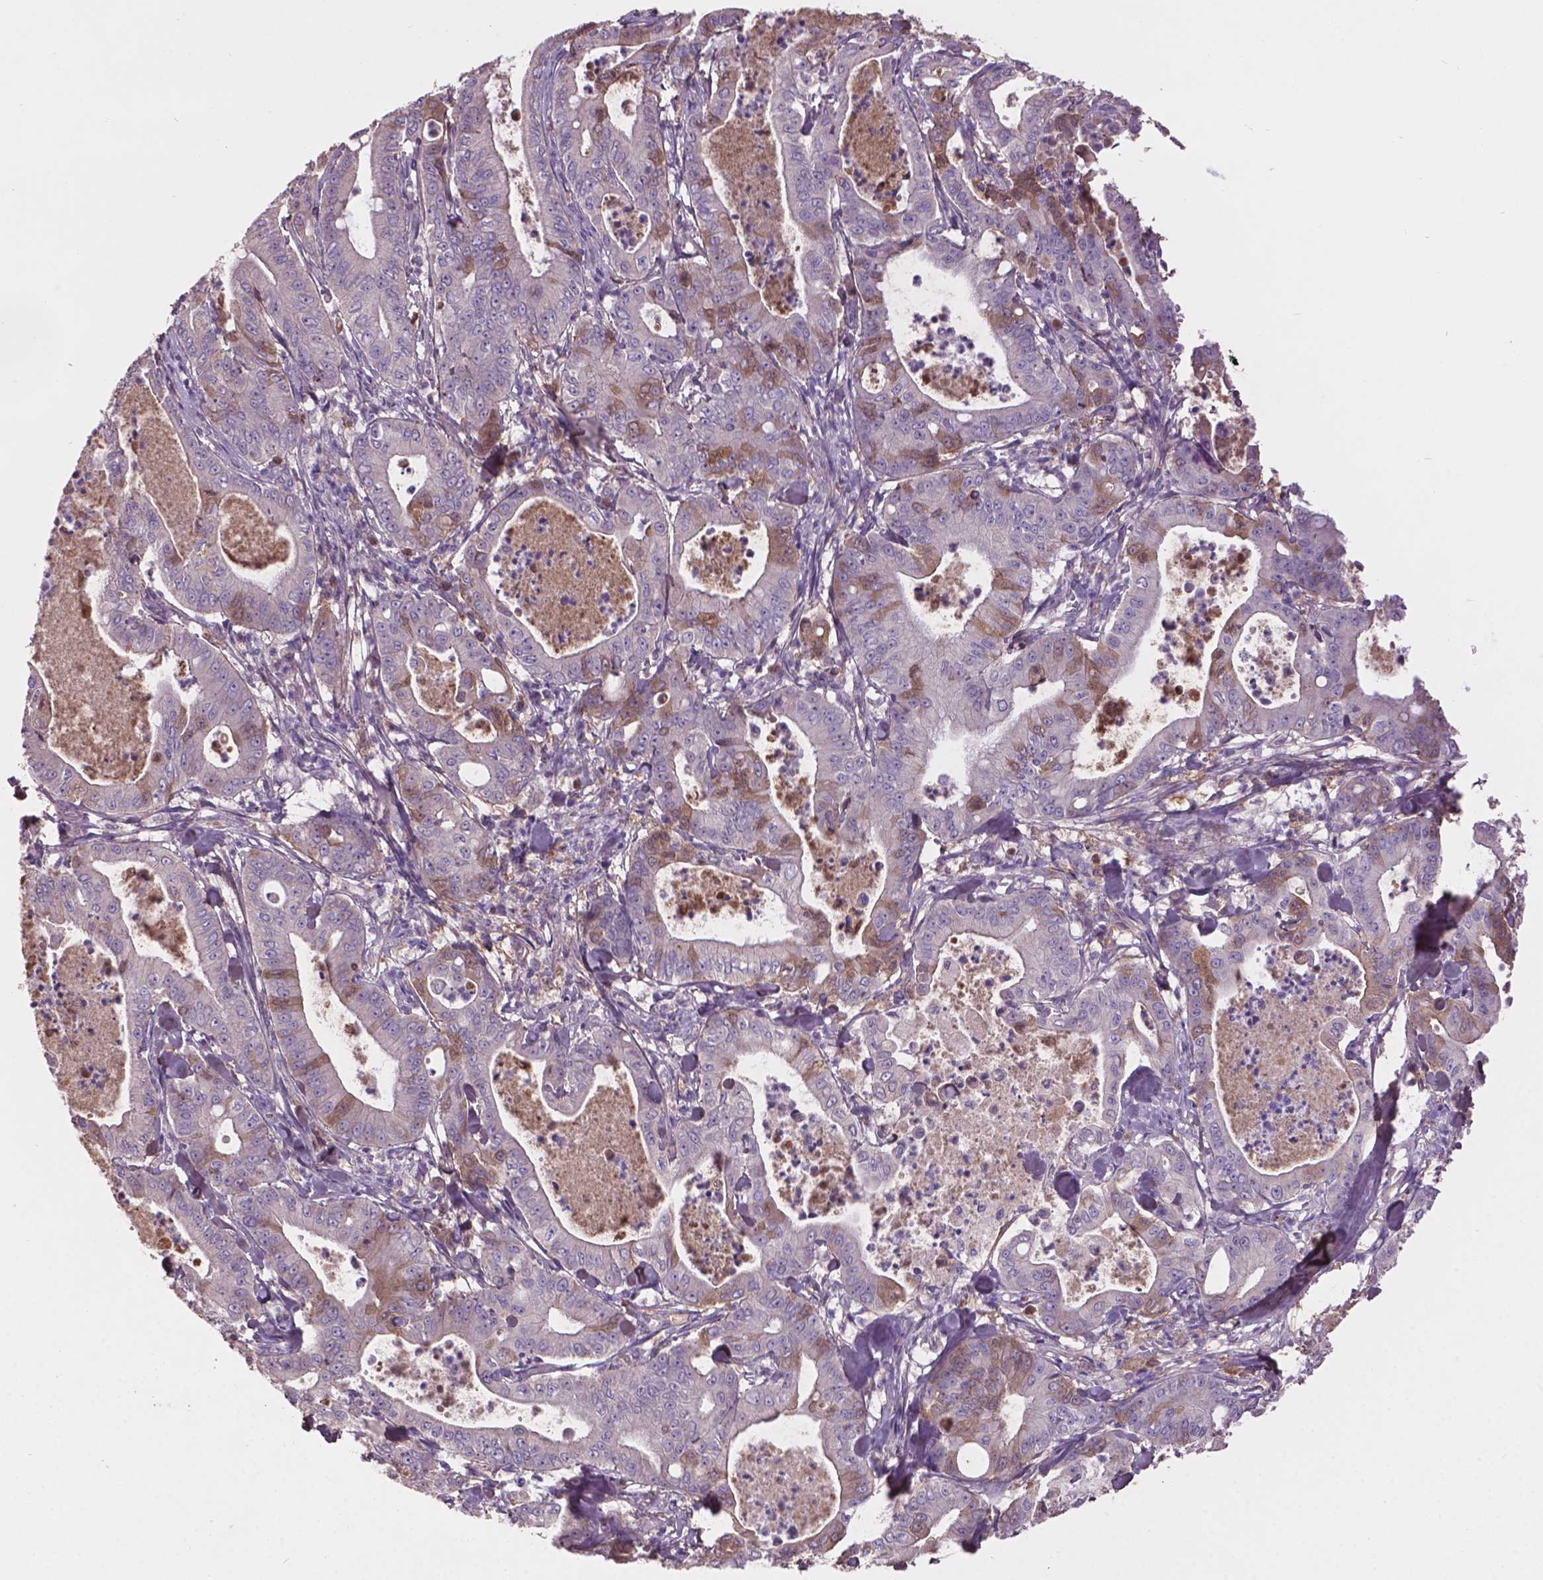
{"staining": {"intensity": "negative", "quantity": "none", "location": "none"}, "tissue": "pancreatic cancer", "cell_type": "Tumor cells", "image_type": "cancer", "snomed": [{"axis": "morphology", "description": "Adenocarcinoma, NOS"}, {"axis": "topography", "description": "Pancreas"}], "caption": "Tumor cells show no significant protein positivity in pancreatic adenocarcinoma.", "gene": "SOX17", "patient": {"sex": "male", "age": 71}}